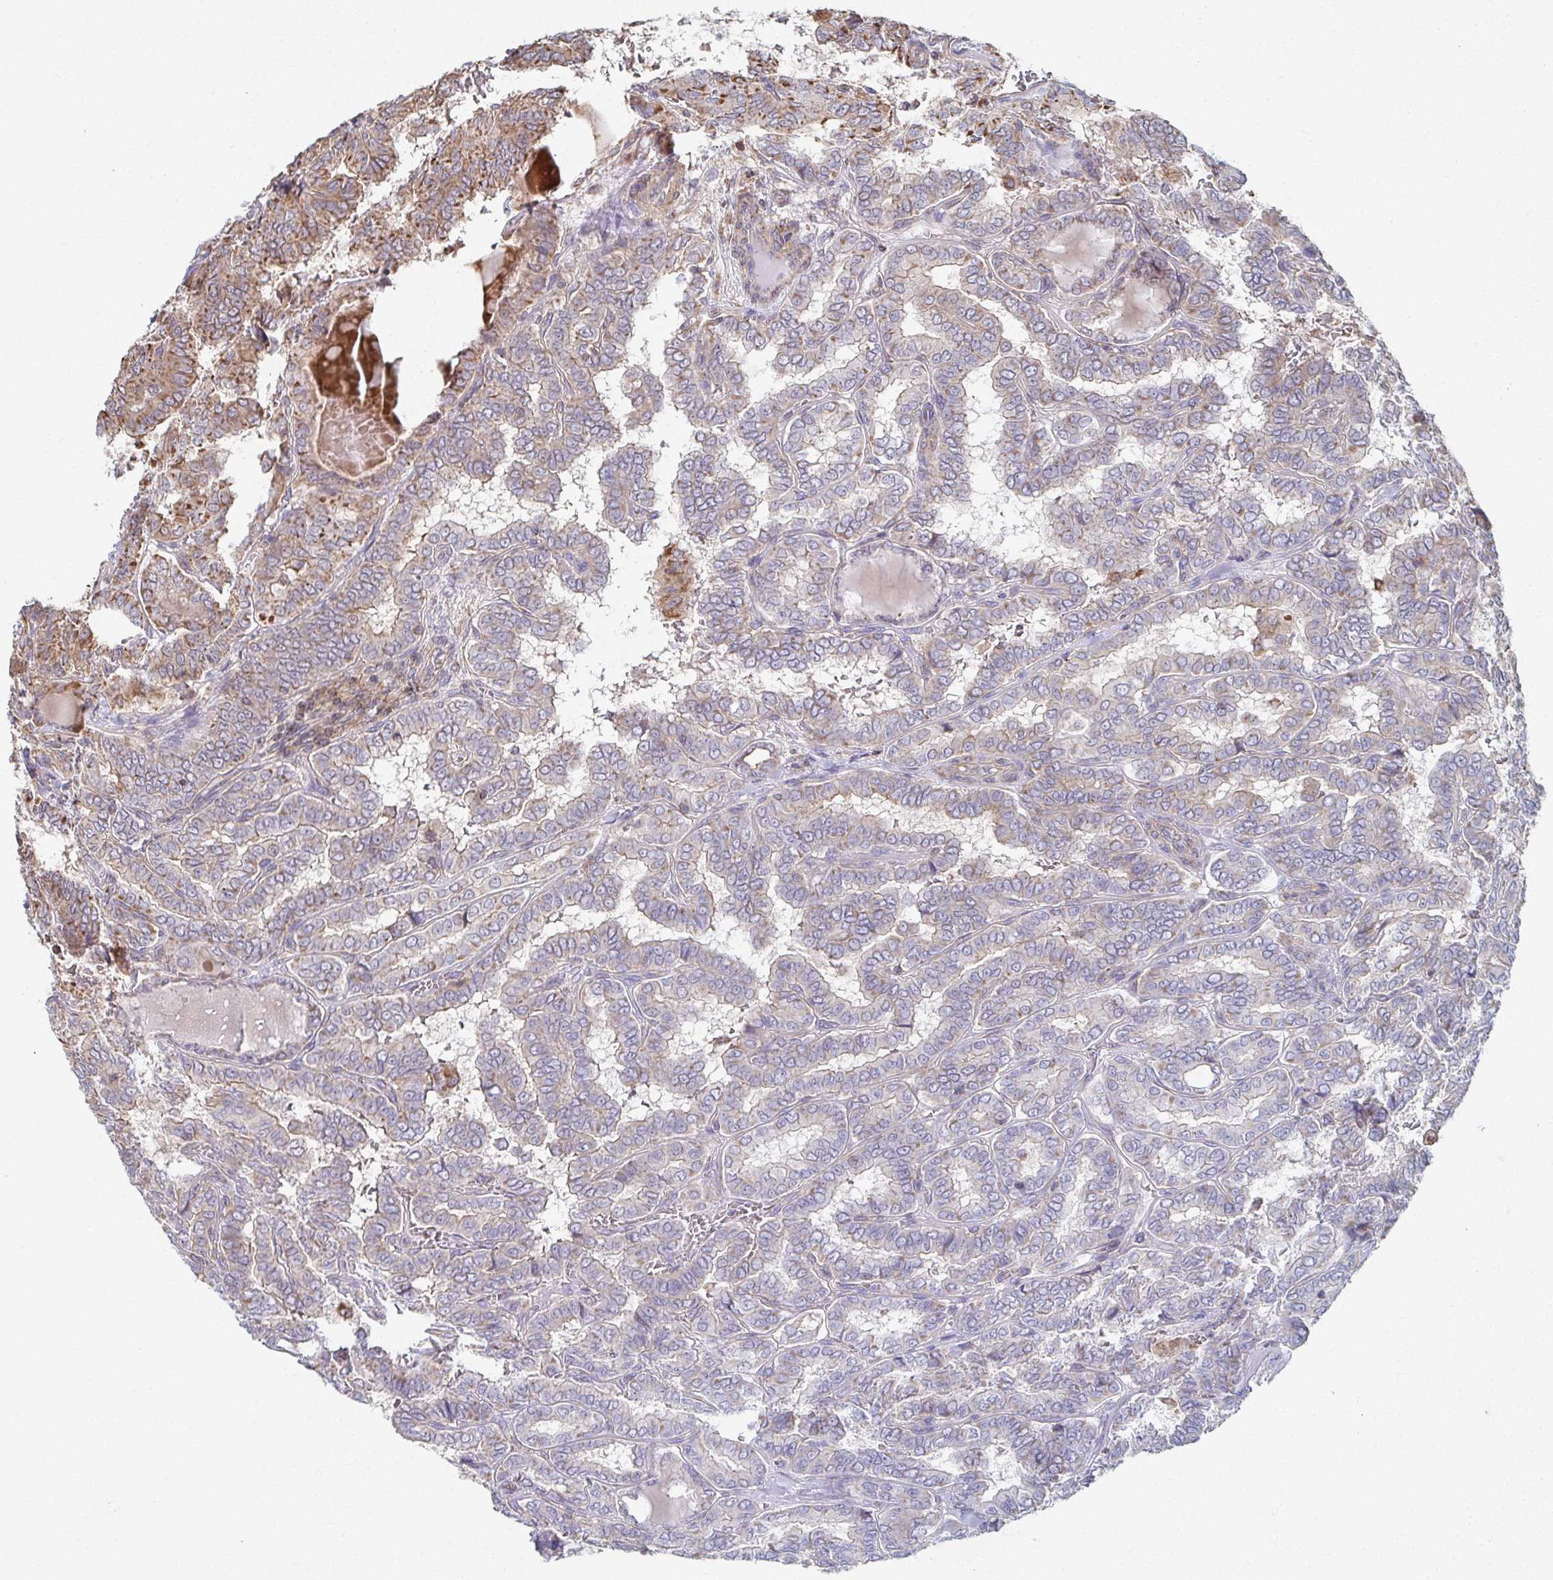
{"staining": {"intensity": "weak", "quantity": "<25%", "location": "cytoplasmic/membranous"}, "tissue": "thyroid cancer", "cell_type": "Tumor cells", "image_type": "cancer", "snomed": [{"axis": "morphology", "description": "Papillary adenocarcinoma, NOS"}, {"axis": "topography", "description": "Thyroid gland"}], "caption": "The IHC image has no significant expression in tumor cells of thyroid cancer (papillary adenocarcinoma) tissue.", "gene": "KLHL34", "patient": {"sex": "female", "age": 46}}